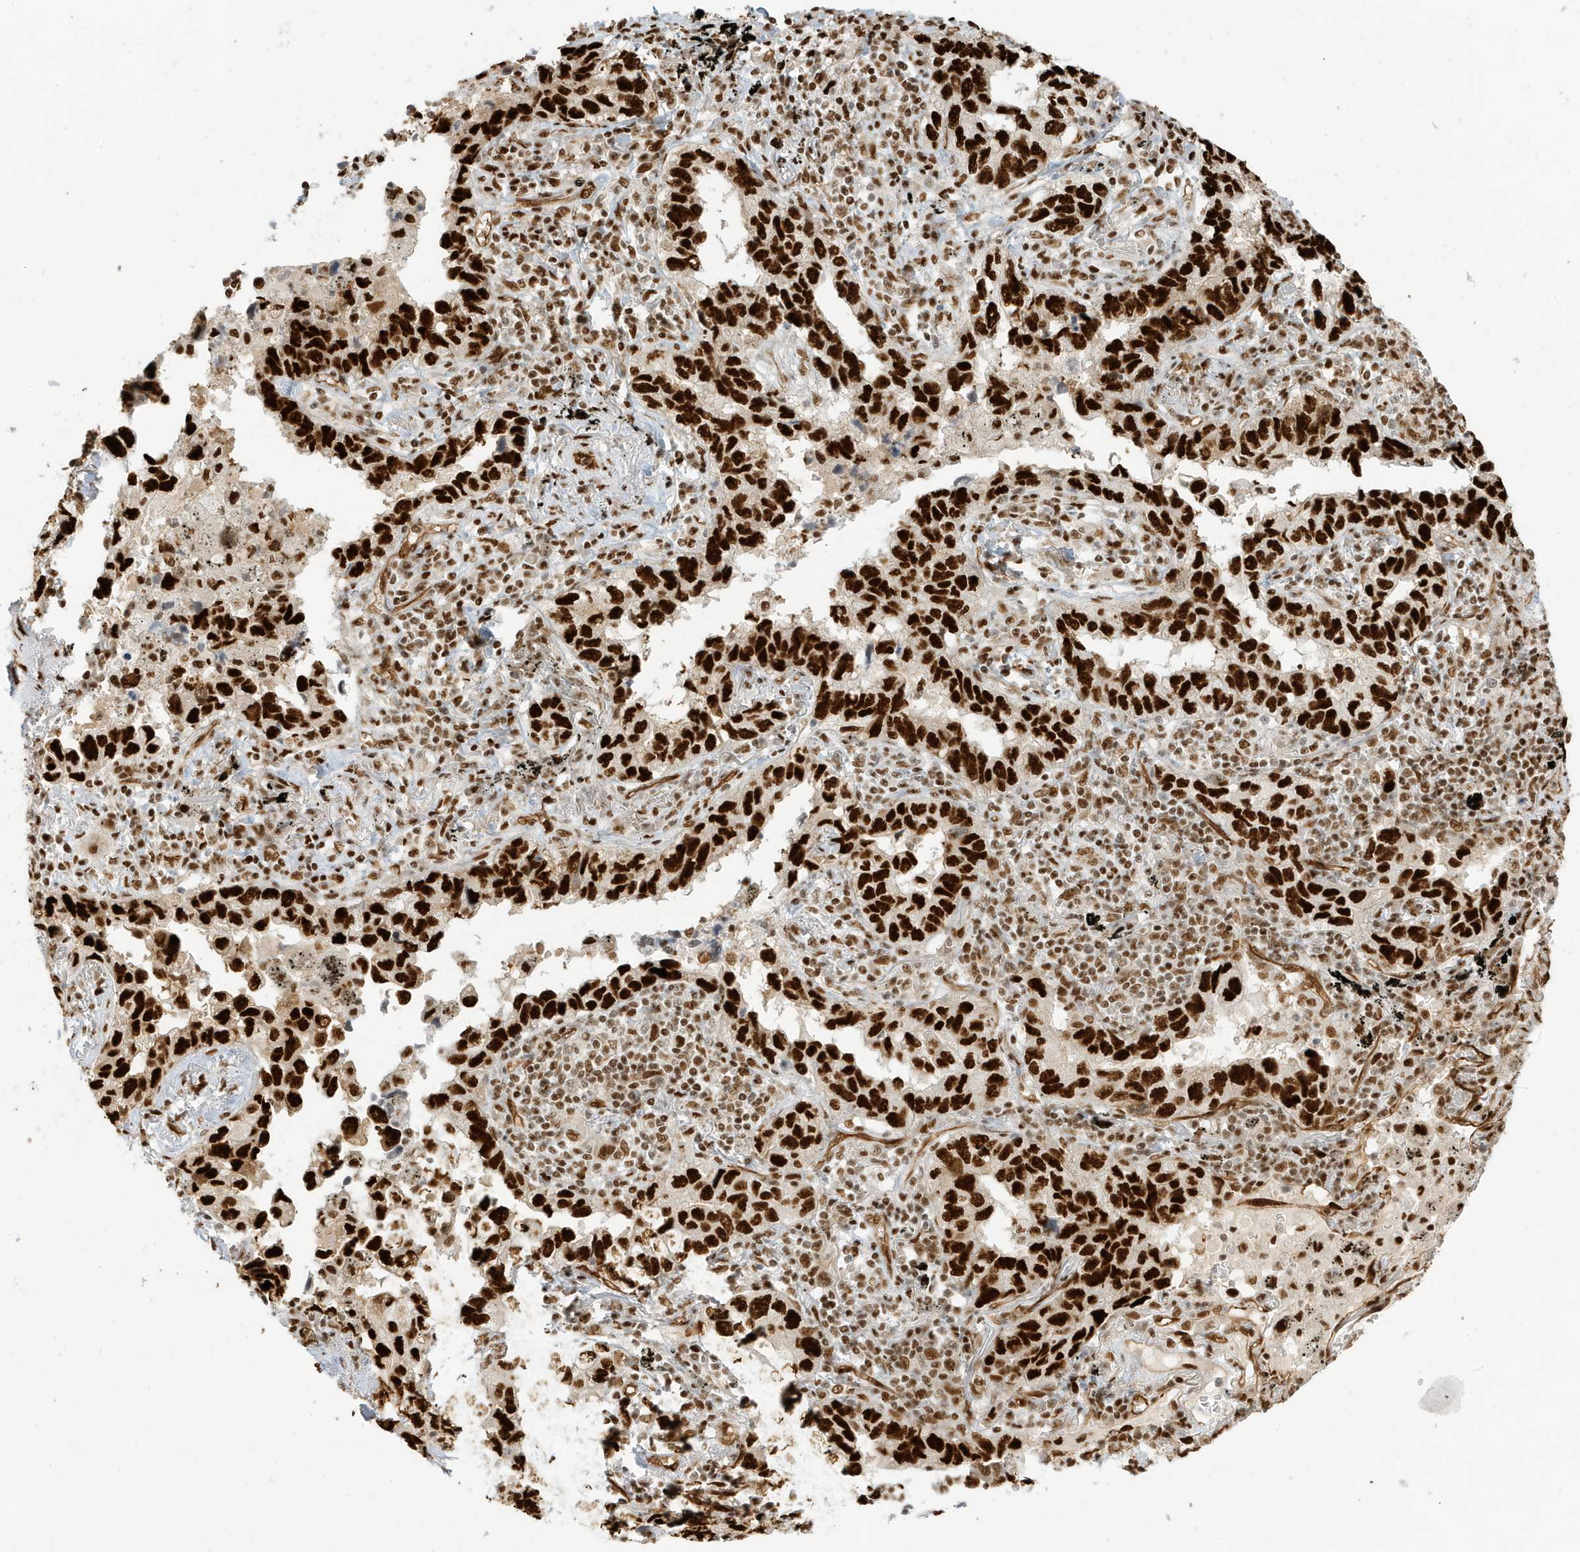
{"staining": {"intensity": "strong", "quantity": ">75%", "location": "nuclear"}, "tissue": "lung cancer", "cell_type": "Tumor cells", "image_type": "cancer", "snomed": [{"axis": "morphology", "description": "Adenocarcinoma, NOS"}, {"axis": "topography", "description": "Lung"}], "caption": "Immunohistochemical staining of lung adenocarcinoma displays high levels of strong nuclear positivity in about >75% of tumor cells.", "gene": "CKS2", "patient": {"sex": "male", "age": 65}}